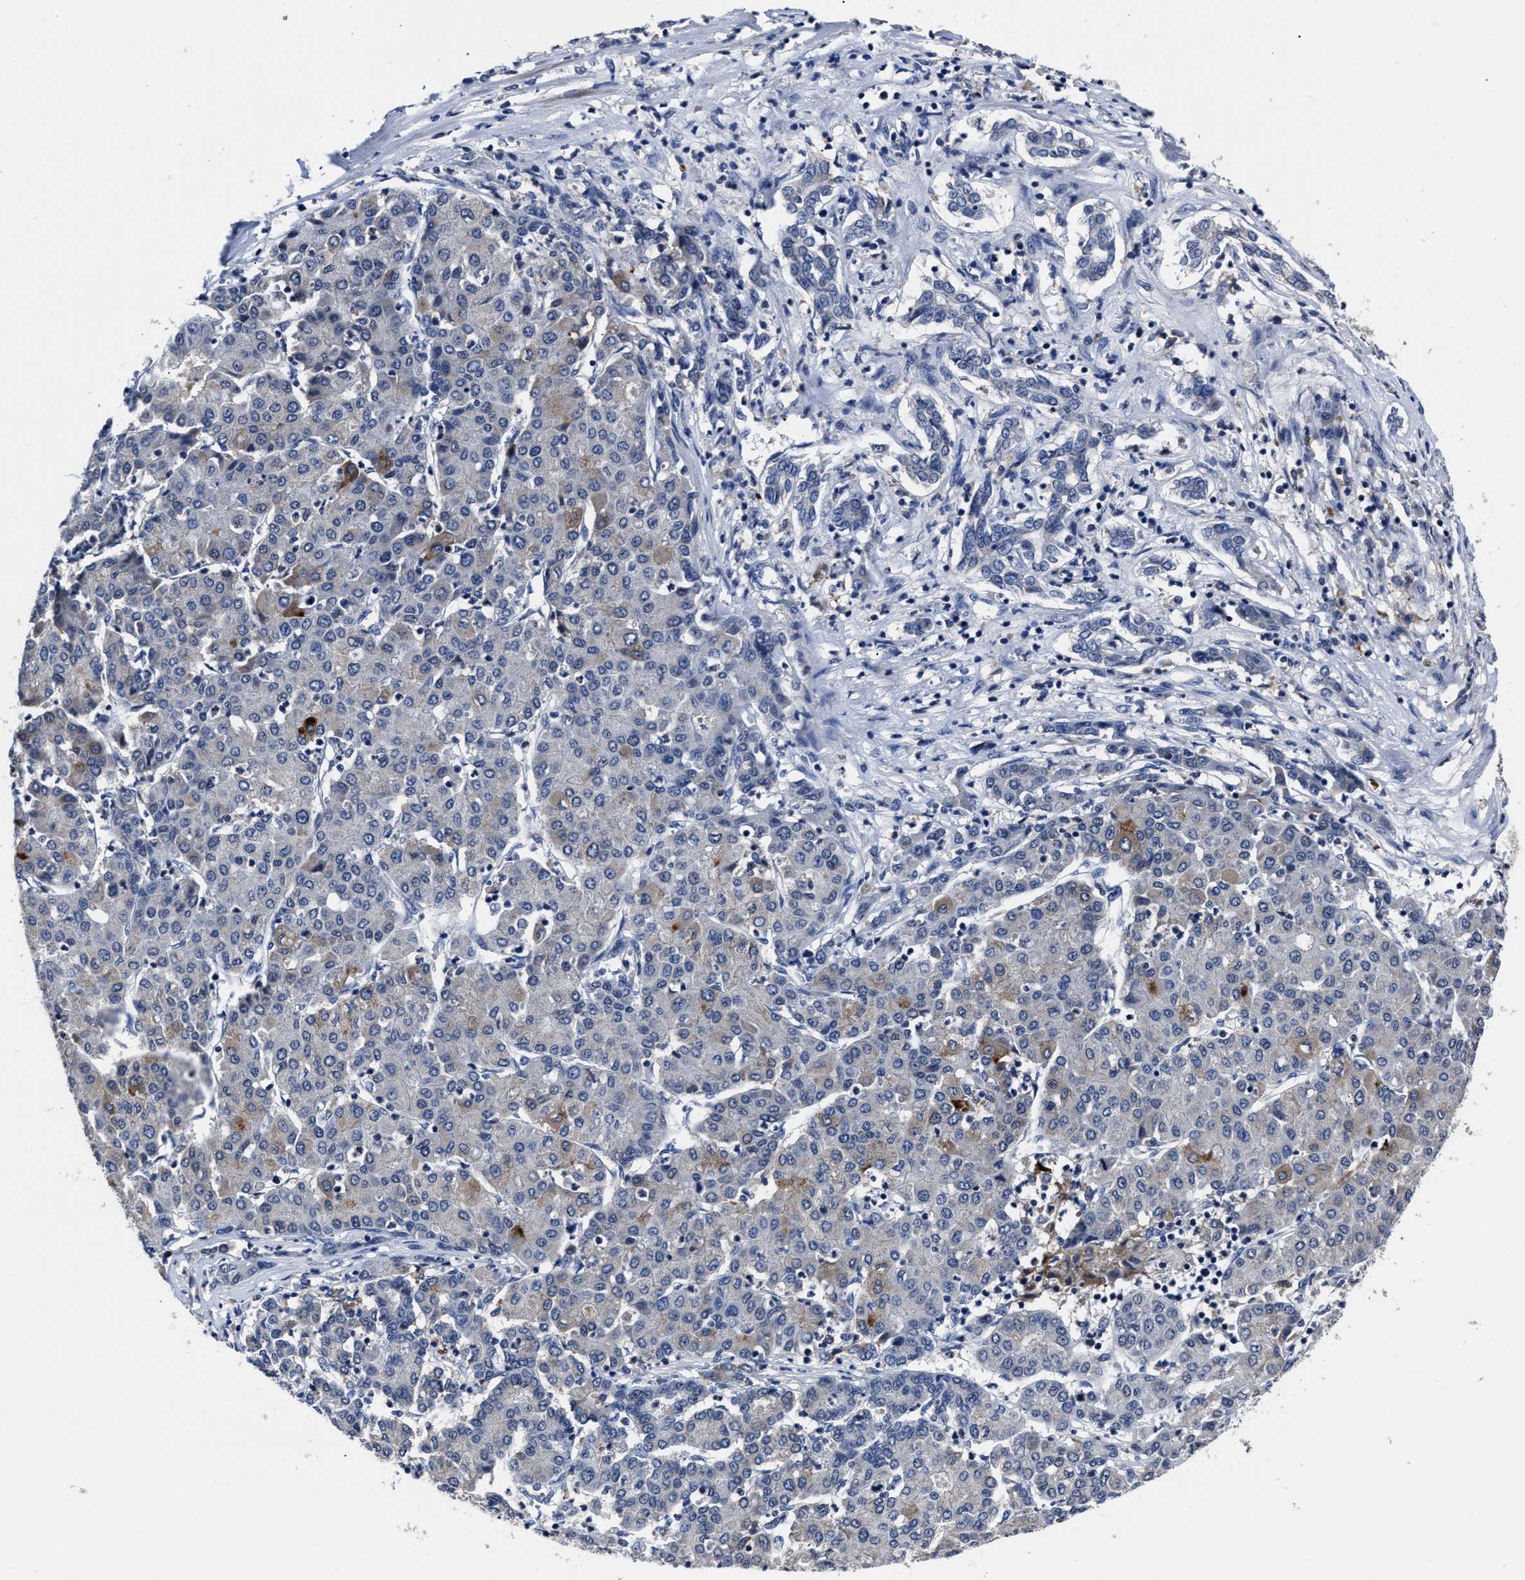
{"staining": {"intensity": "moderate", "quantity": "<25%", "location": "cytoplasmic/membranous"}, "tissue": "liver cancer", "cell_type": "Tumor cells", "image_type": "cancer", "snomed": [{"axis": "morphology", "description": "Carcinoma, Hepatocellular, NOS"}, {"axis": "topography", "description": "Liver"}], "caption": "Immunohistochemistry image of human liver cancer stained for a protein (brown), which reveals low levels of moderate cytoplasmic/membranous positivity in approximately <25% of tumor cells.", "gene": "RSBN1L", "patient": {"sex": "male", "age": 65}}